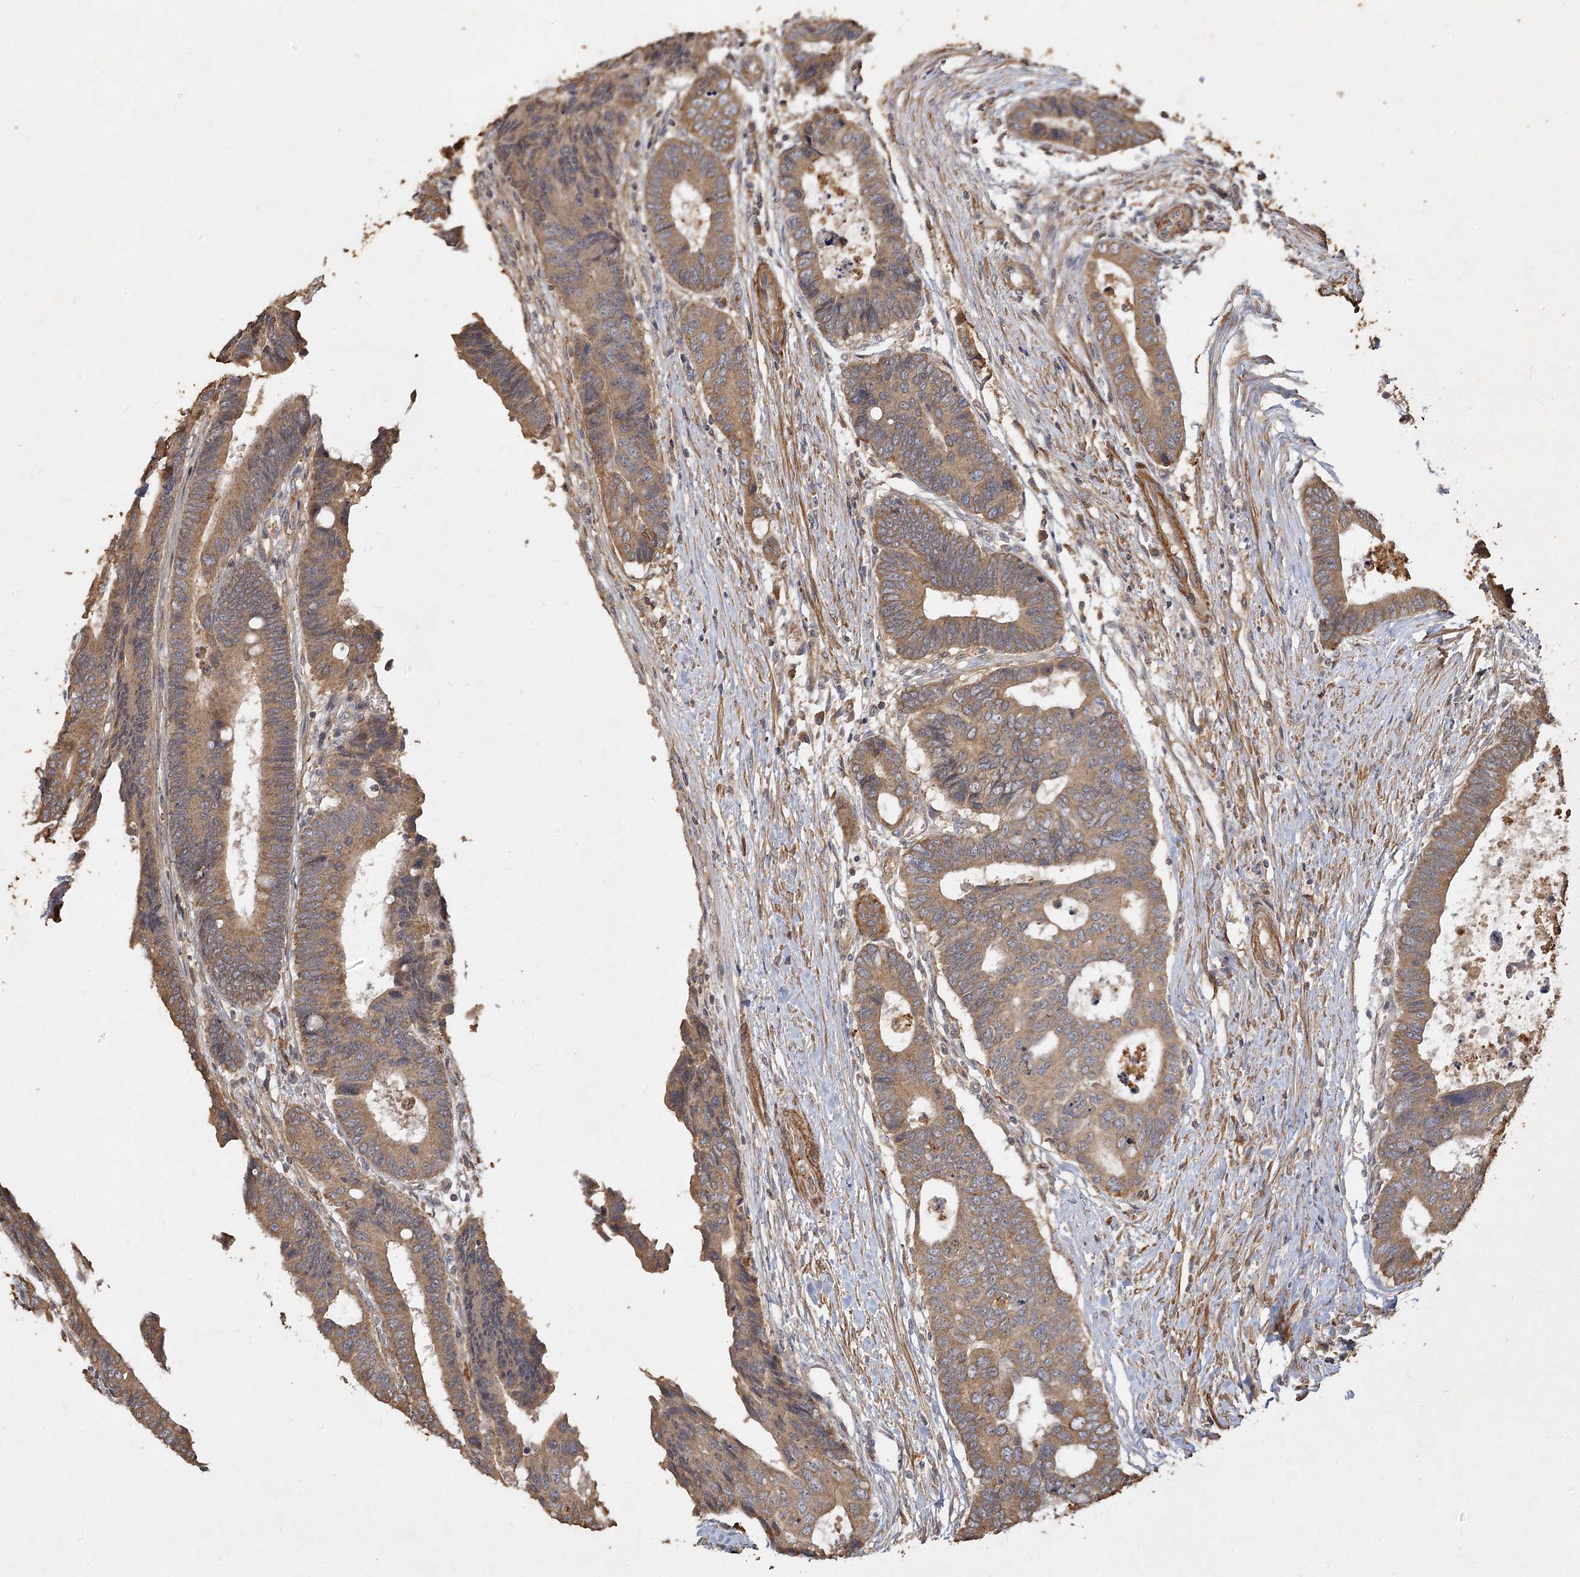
{"staining": {"intensity": "moderate", "quantity": ">75%", "location": "cytoplasmic/membranous"}, "tissue": "colorectal cancer", "cell_type": "Tumor cells", "image_type": "cancer", "snomed": [{"axis": "morphology", "description": "Adenocarcinoma, NOS"}, {"axis": "topography", "description": "Rectum"}], "caption": "Protein expression analysis of human colorectal adenocarcinoma reveals moderate cytoplasmic/membranous positivity in about >75% of tumor cells.", "gene": "PIK3C2A", "patient": {"sex": "male", "age": 84}}